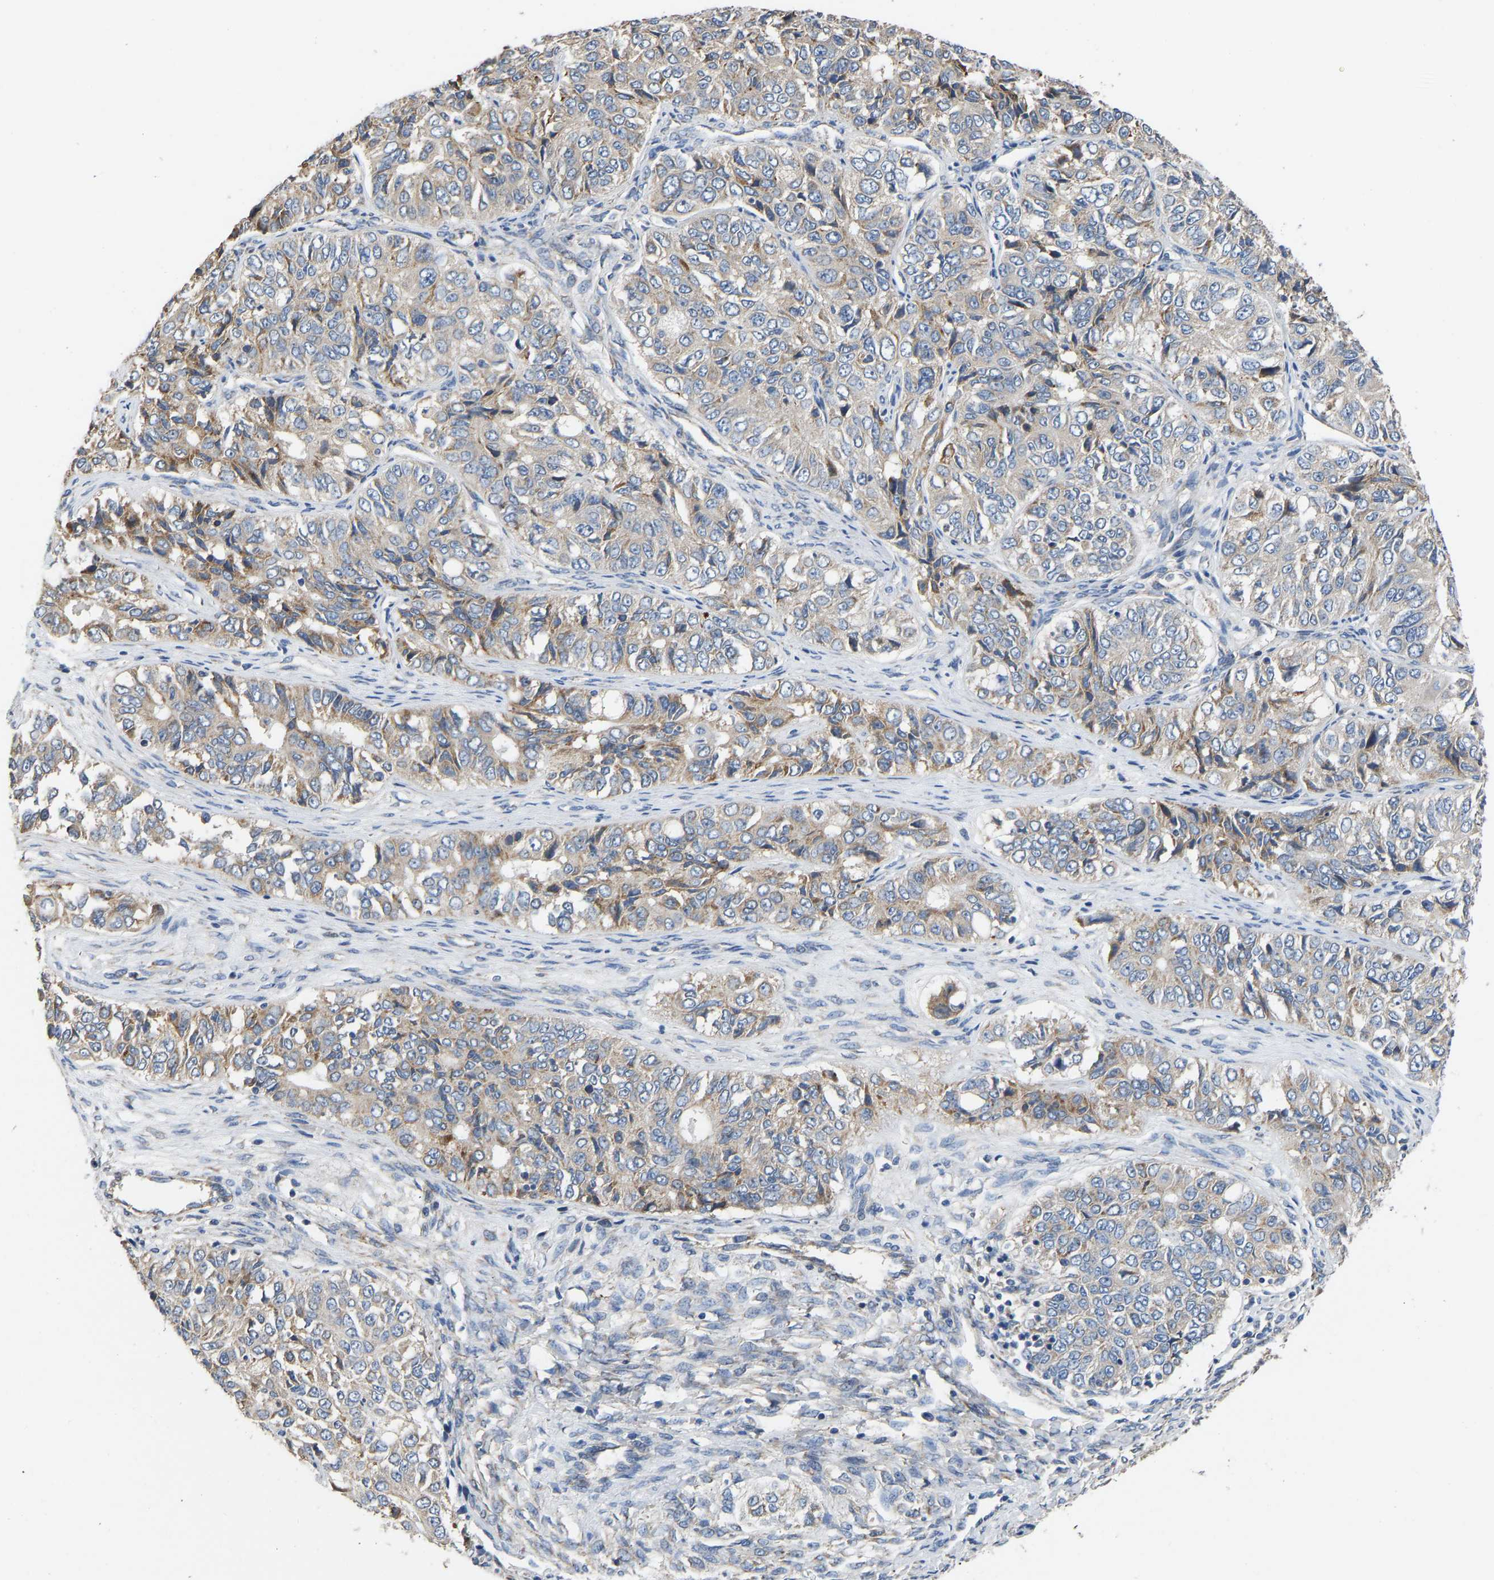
{"staining": {"intensity": "weak", "quantity": "<25%", "location": "cytoplasmic/membranous"}, "tissue": "ovarian cancer", "cell_type": "Tumor cells", "image_type": "cancer", "snomed": [{"axis": "morphology", "description": "Carcinoma, endometroid"}, {"axis": "topography", "description": "Ovary"}], "caption": "Protein analysis of ovarian cancer demonstrates no significant staining in tumor cells. (Immunohistochemistry (ihc), brightfield microscopy, high magnification).", "gene": "TMEM150A", "patient": {"sex": "female", "age": 51}}